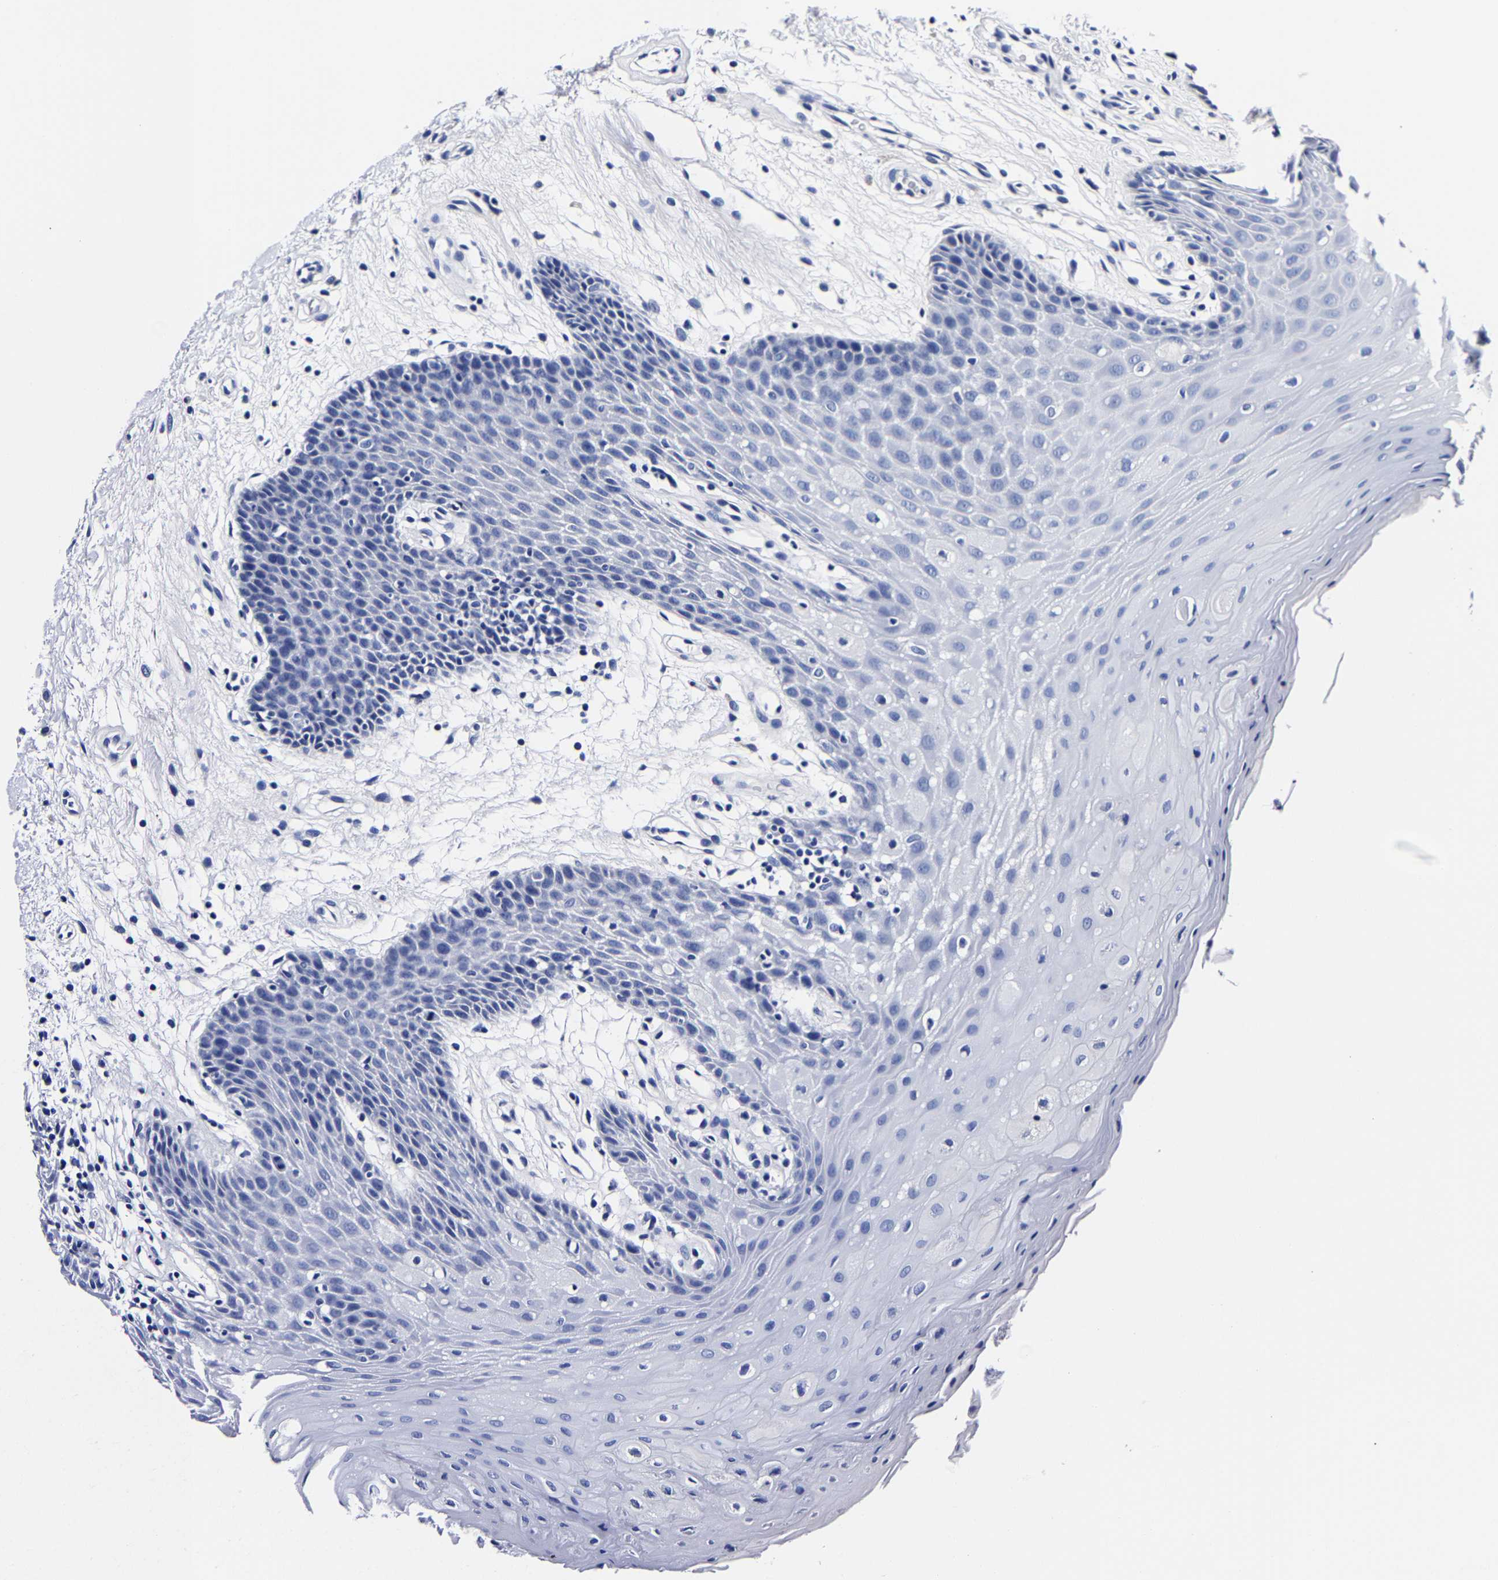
{"staining": {"intensity": "negative", "quantity": "none", "location": "none"}, "tissue": "oral mucosa", "cell_type": "Squamous epithelial cells", "image_type": "normal", "snomed": [{"axis": "morphology", "description": "Normal tissue, NOS"}, {"axis": "morphology", "description": "Squamous cell carcinoma, NOS"}, {"axis": "topography", "description": "Oral tissue"}, {"axis": "topography", "description": "Head-Neck"}], "caption": "Human oral mucosa stained for a protein using immunohistochemistry (IHC) shows no staining in squamous epithelial cells.", "gene": "CPA2", "patient": {"sex": "male", "age": 71}}